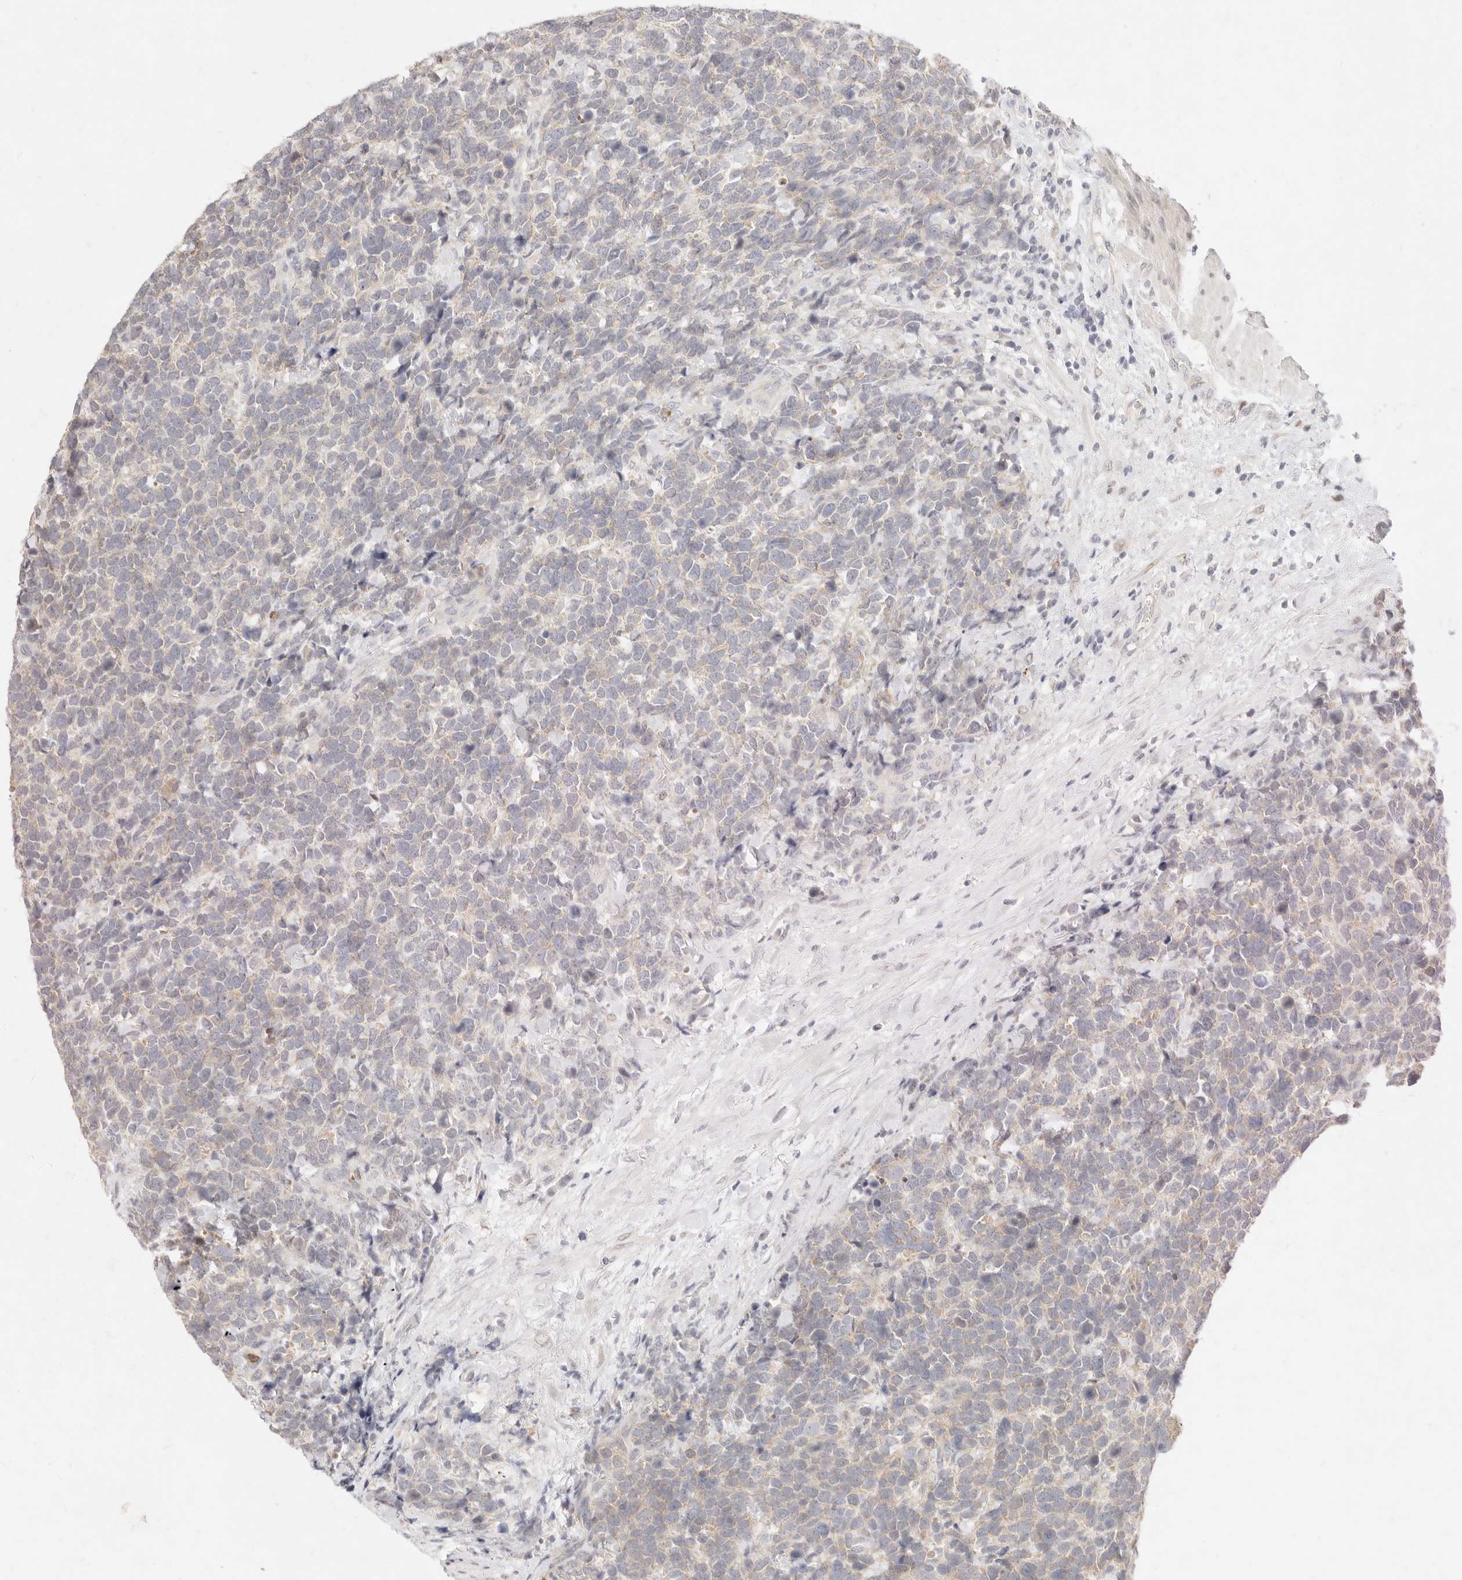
{"staining": {"intensity": "weak", "quantity": "25%-75%", "location": "cytoplasmic/membranous"}, "tissue": "urothelial cancer", "cell_type": "Tumor cells", "image_type": "cancer", "snomed": [{"axis": "morphology", "description": "Urothelial carcinoma, High grade"}, {"axis": "topography", "description": "Urinary bladder"}], "caption": "Human urothelial cancer stained for a protein (brown) shows weak cytoplasmic/membranous positive positivity in approximately 25%-75% of tumor cells.", "gene": "ASCL3", "patient": {"sex": "female", "age": 82}}